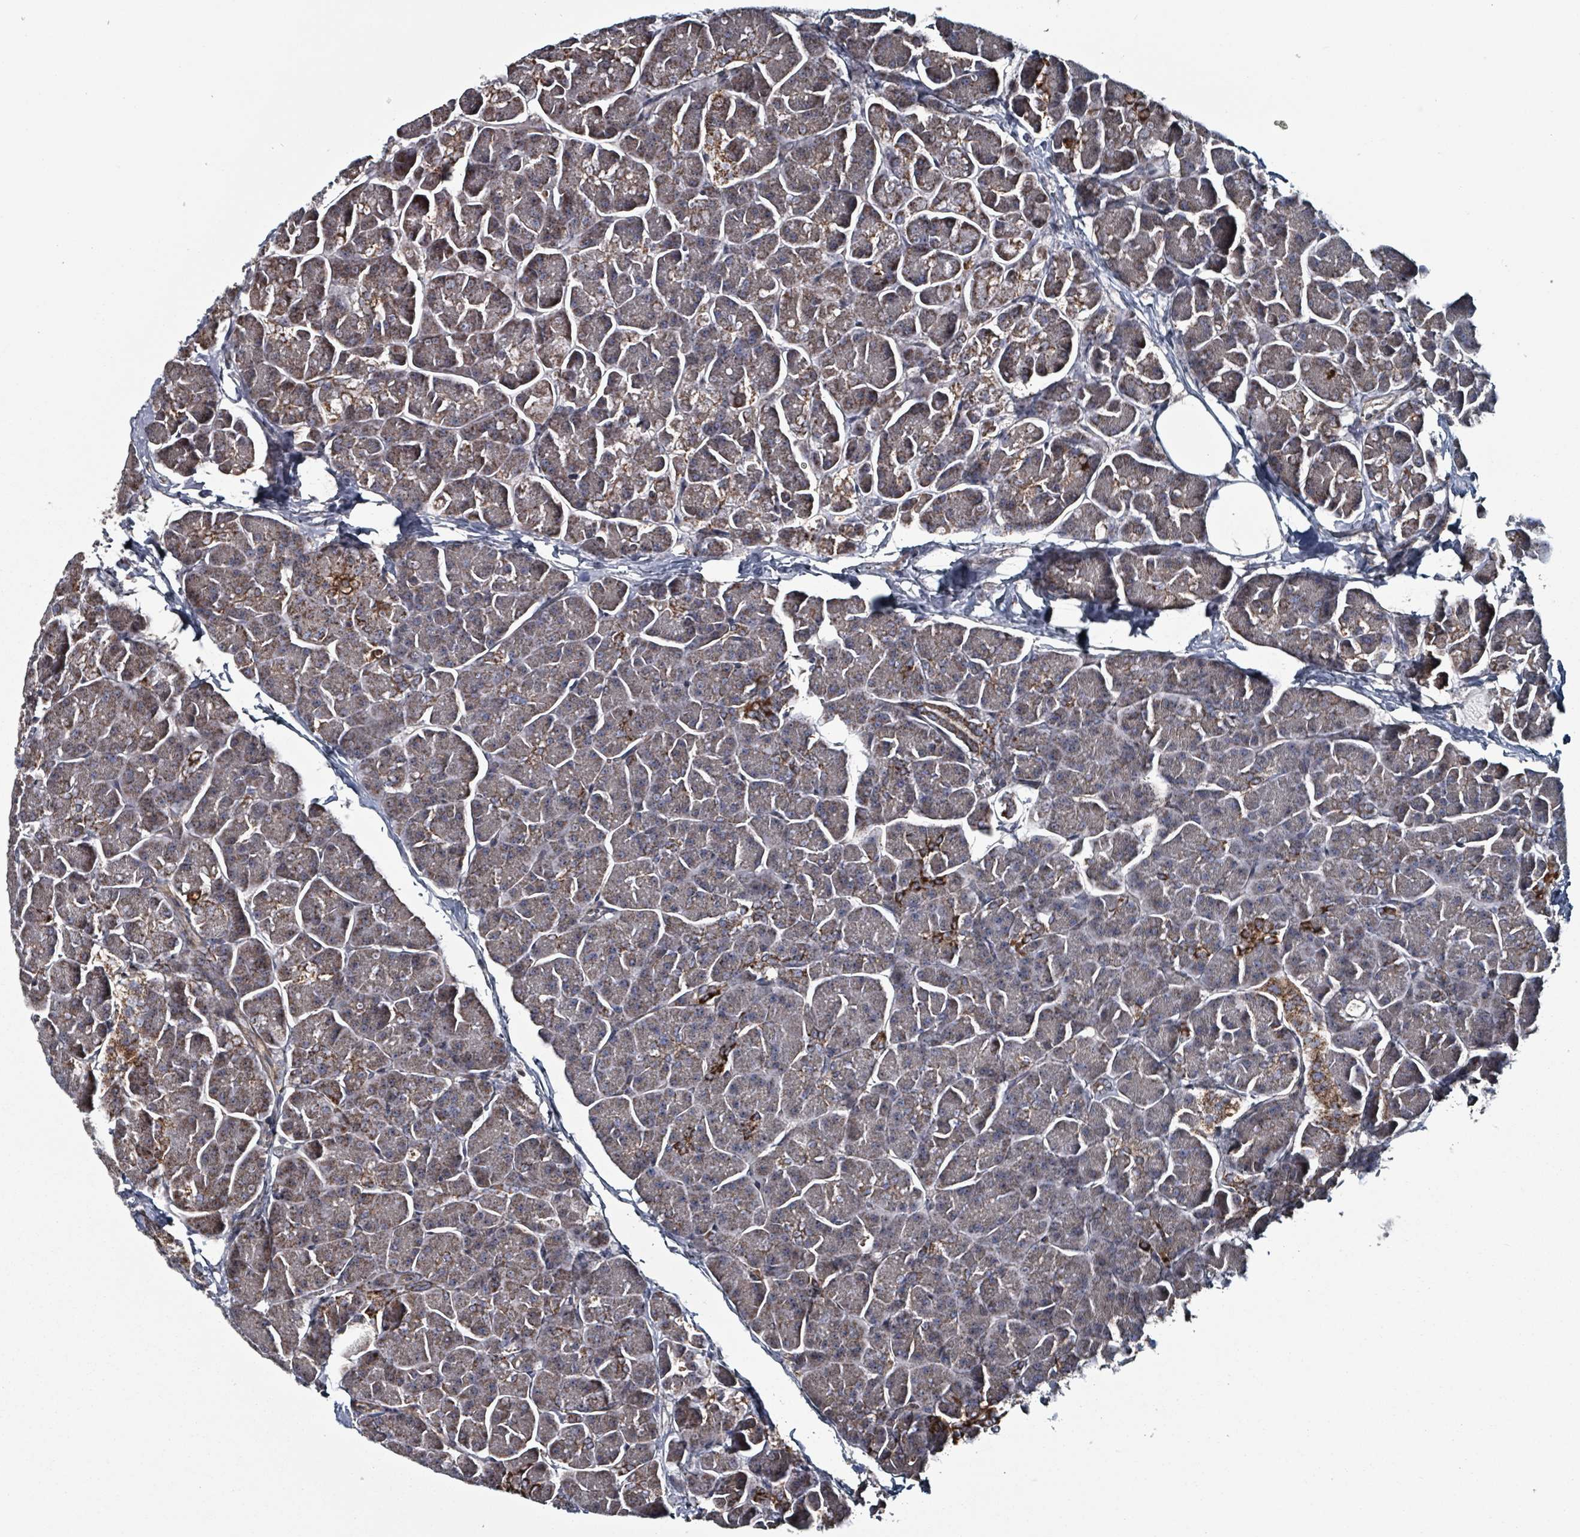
{"staining": {"intensity": "strong", "quantity": "<25%", "location": "cytoplasmic/membranous"}, "tissue": "pancreas", "cell_type": "Exocrine glandular cells", "image_type": "normal", "snomed": [{"axis": "morphology", "description": "Normal tissue, NOS"}, {"axis": "topography", "description": "Pancreas"}, {"axis": "topography", "description": "Peripheral nerve tissue"}], "caption": "Human pancreas stained with a brown dye exhibits strong cytoplasmic/membranous positive staining in approximately <25% of exocrine glandular cells.", "gene": "MRPL4", "patient": {"sex": "male", "age": 54}}